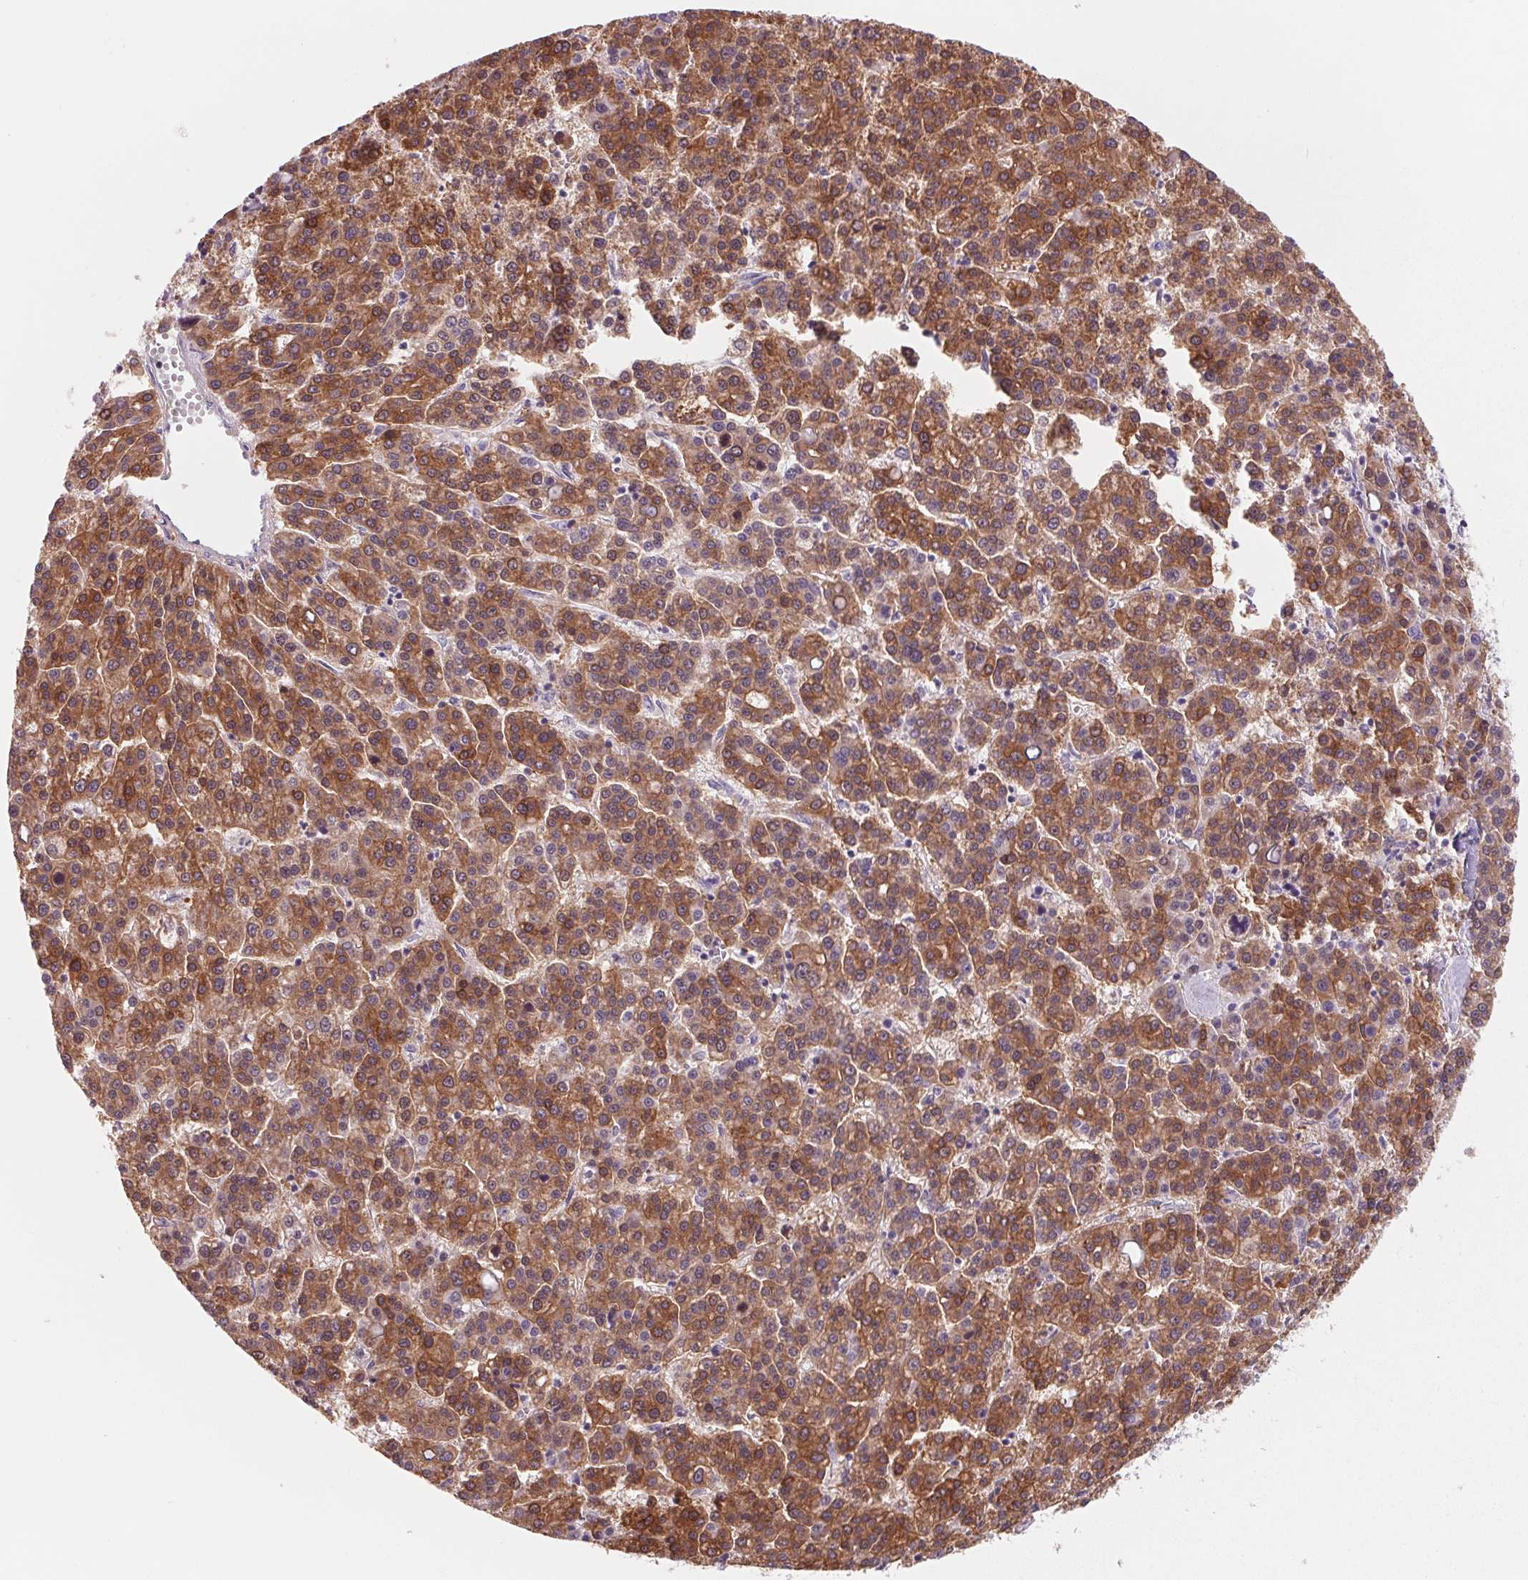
{"staining": {"intensity": "moderate", "quantity": "25%-75%", "location": "cytoplasmic/membranous"}, "tissue": "liver cancer", "cell_type": "Tumor cells", "image_type": "cancer", "snomed": [{"axis": "morphology", "description": "Carcinoma, Hepatocellular, NOS"}, {"axis": "topography", "description": "Liver"}], "caption": "Liver hepatocellular carcinoma tissue exhibits moderate cytoplasmic/membranous staining in about 25%-75% of tumor cells The protein of interest is stained brown, and the nuclei are stained in blue (DAB IHC with brightfield microscopy, high magnification).", "gene": "FTCD", "patient": {"sex": "female", "age": 58}}